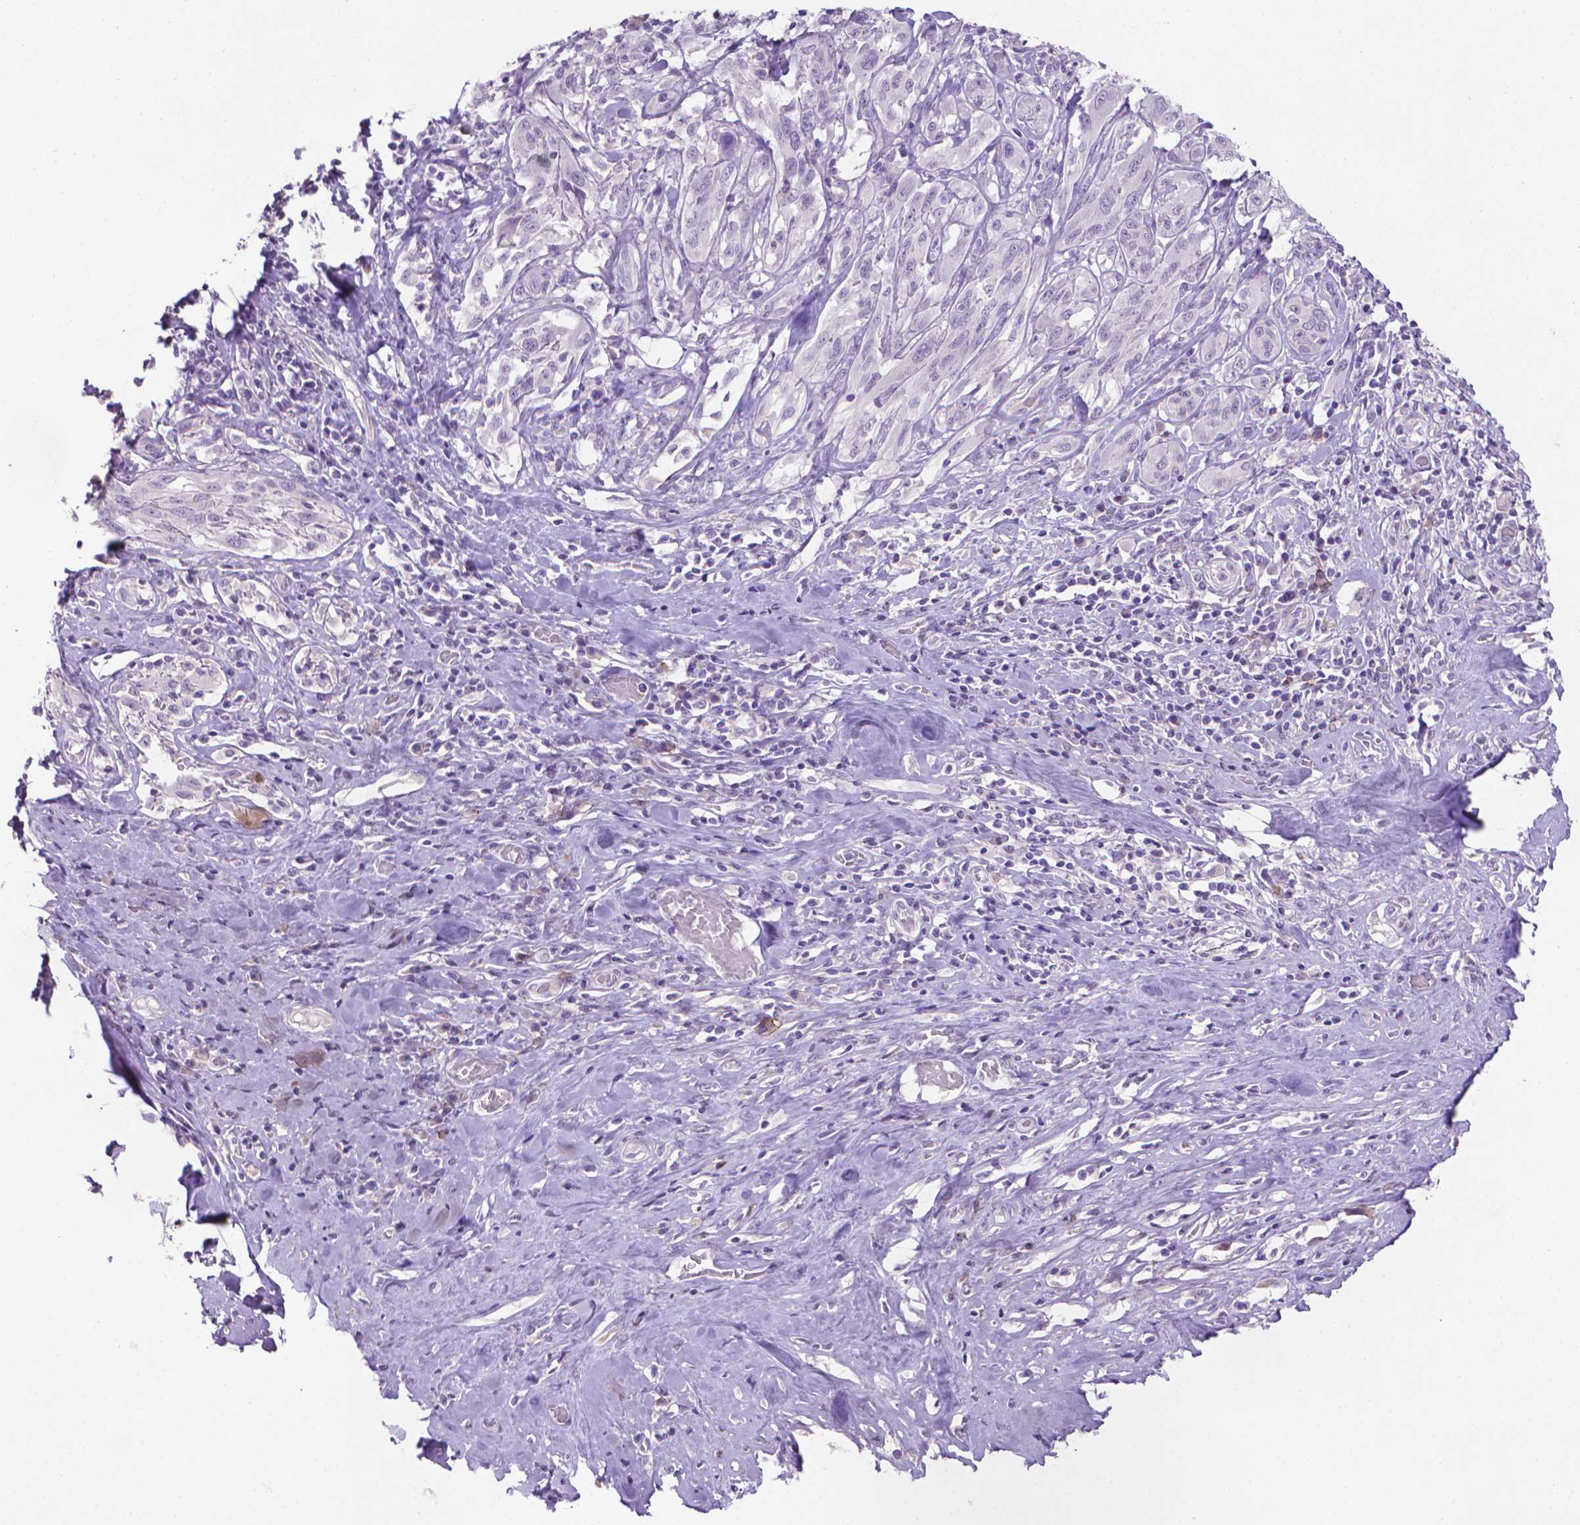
{"staining": {"intensity": "negative", "quantity": "none", "location": "none"}, "tissue": "melanoma", "cell_type": "Tumor cells", "image_type": "cancer", "snomed": [{"axis": "morphology", "description": "Malignant melanoma, NOS"}, {"axis": "topography", "description": "Skin"}], "caption": "An image of human melanoma is negative for staining in tumor cells.", "gene": "MUC1", "patient": {"sex": "female", "age": 91}}